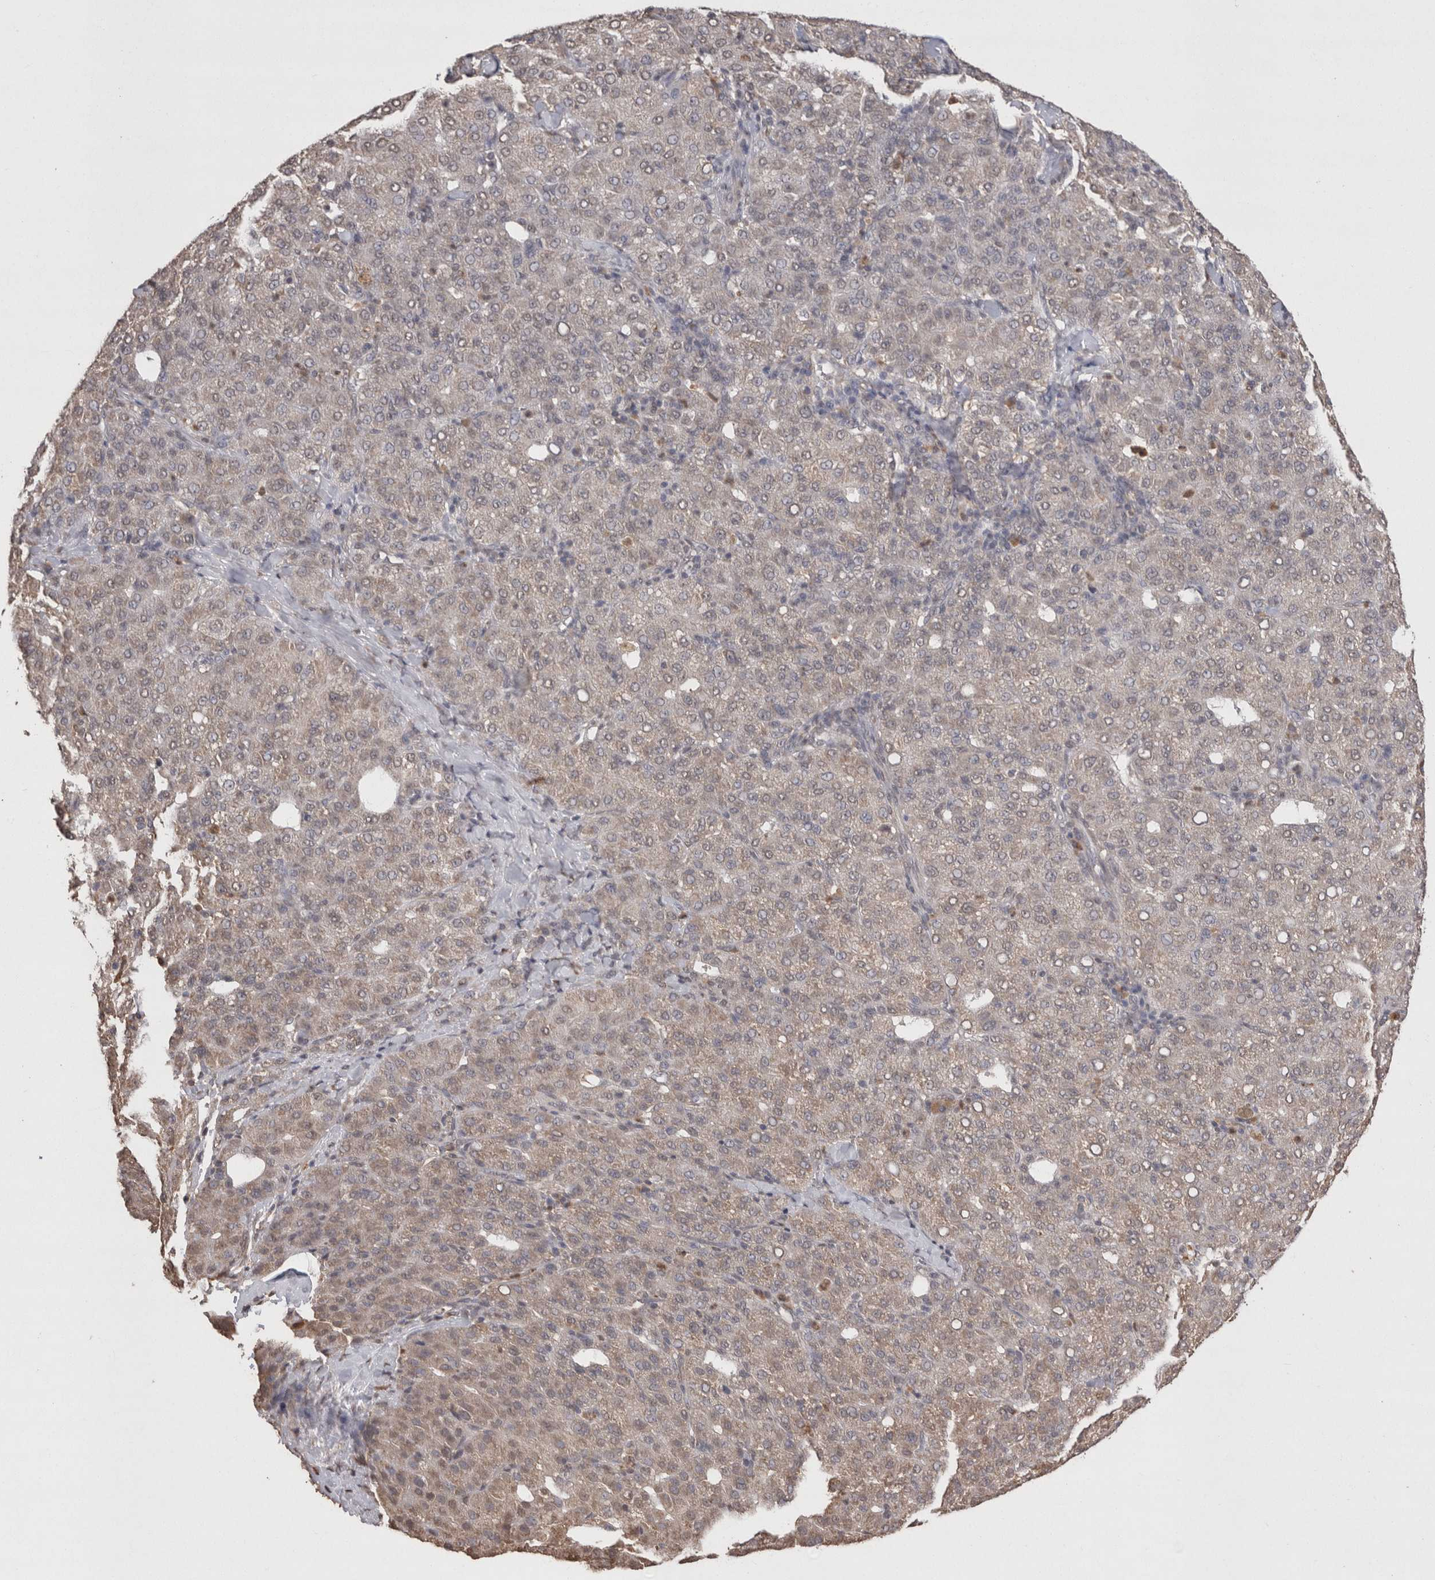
{"staining": {"intensity": "weak", "quantity": "<25%", "location": "cytoplasmic/membranous,nuclear"}, "tissue": "liver cancer", "cell_type": "Tumor cells", "image_type": "cancer", "snomed": [{"axis": "morphology", "description": "Carcinoma, Hepatocellular, NOS"}, {"axis": "topography", "description": "Liver"}], "caption": "This is an immunohistochemistry micrograph of liver cancer. There is no staining in tumor cells.", "gene": "GRK5", "patient": {"sex": "male", "age": 65}}